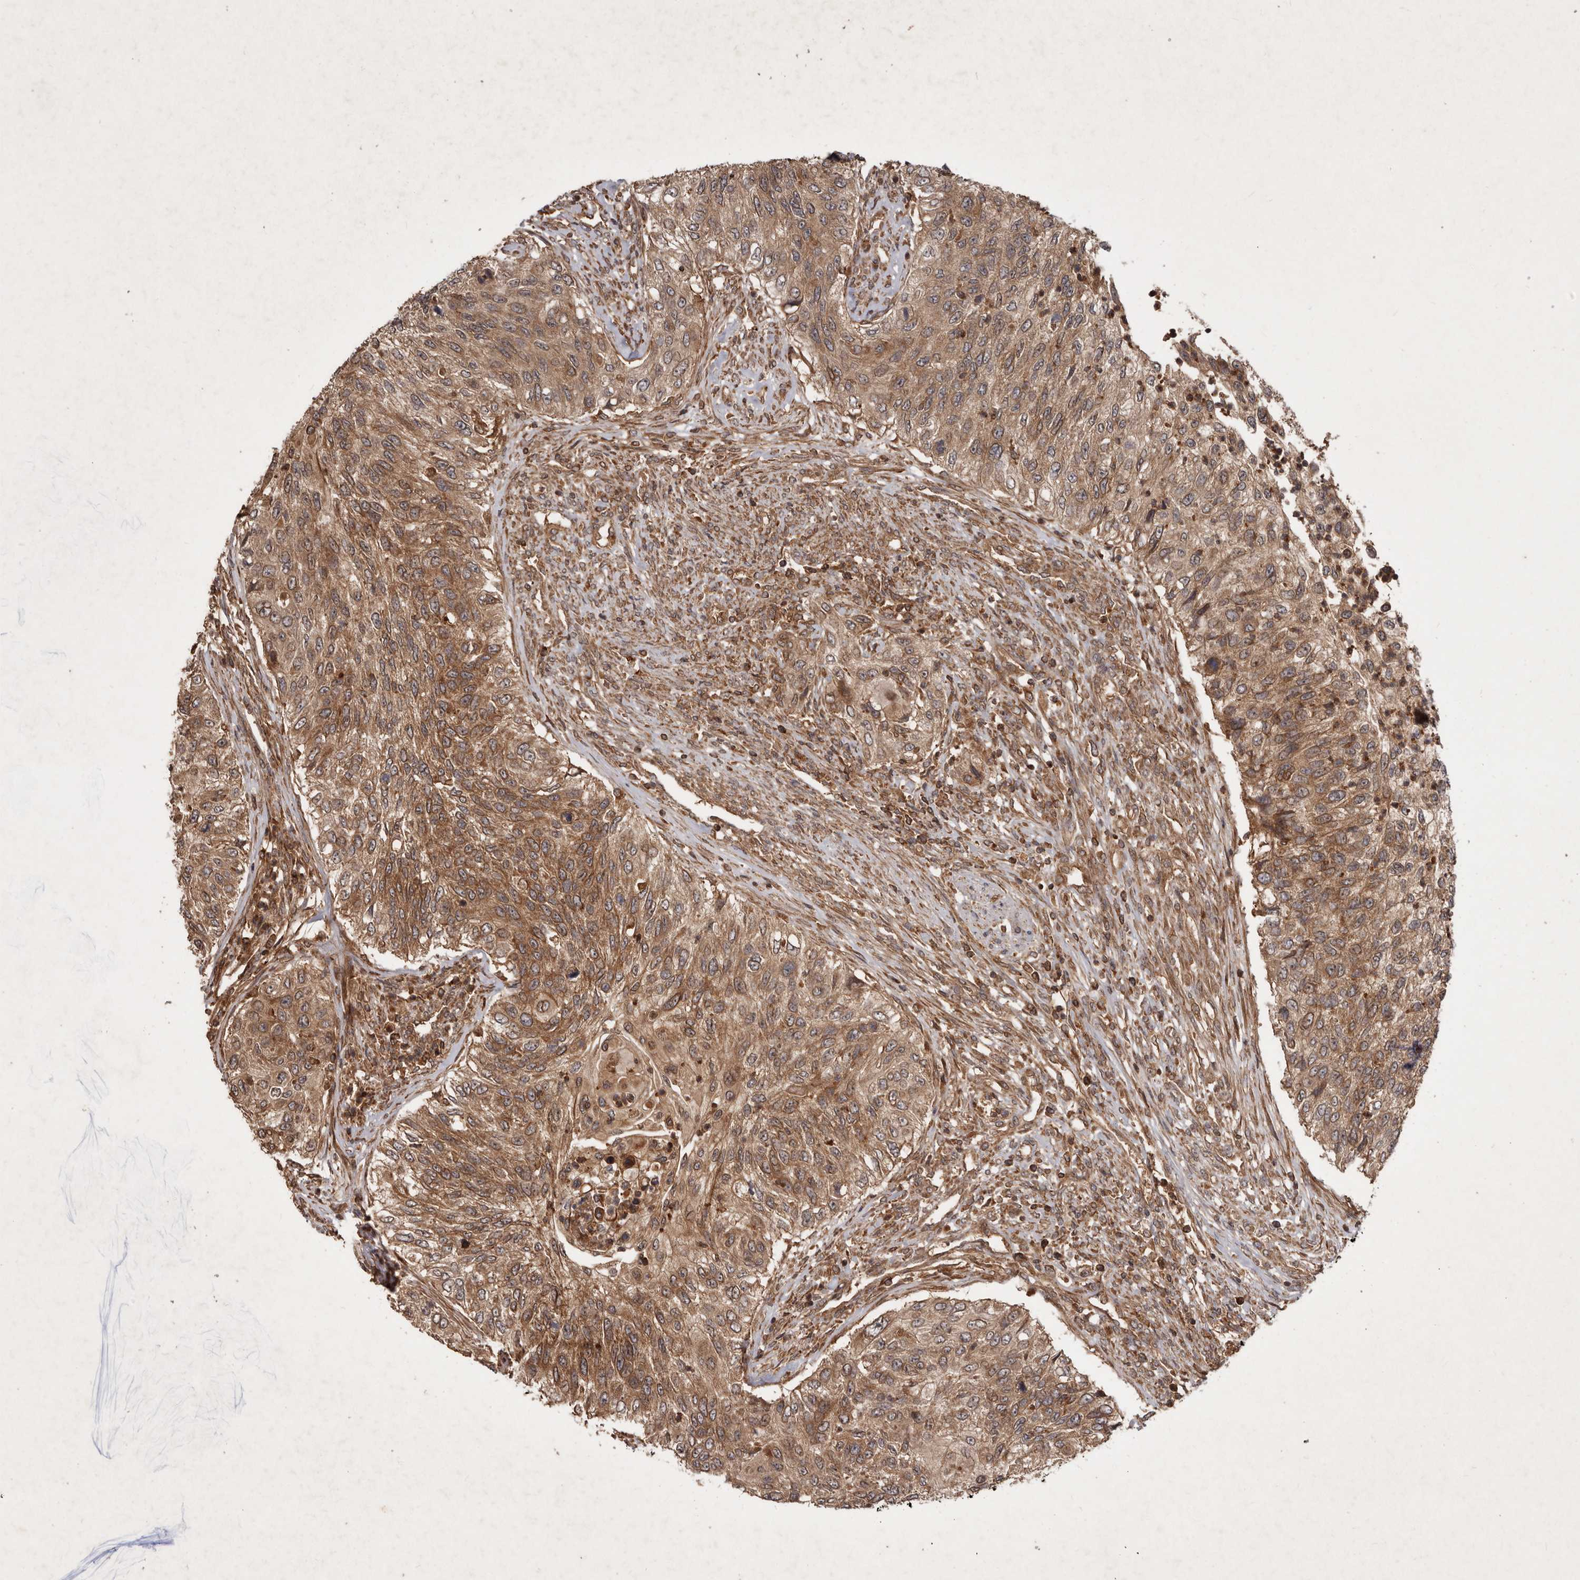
{"staining": {"intensity": "moderate", "quantity": ">75%", "location": "cytoplasmic/membranous"}, "tissue": "urothelial cancer", "cell_type": "Tumor cells", "image_type": "cancer", "snomed": [{"axis": "morphology", "description": "Urothelial carcinoma, High grade"}, {"axis": "topography", "description": "Urinary bladder"}], "caption": "An immunohistochemistry (IHC) photomicrograph of neoplastic tissue is shown. Protein staining in brown shows moderate cytoplasmic/membranous positivity in urothelial carcinoma (high-grade) within tumor cells.", "gene": "STK36", "patient": {"sex": "female", "age": 60}}